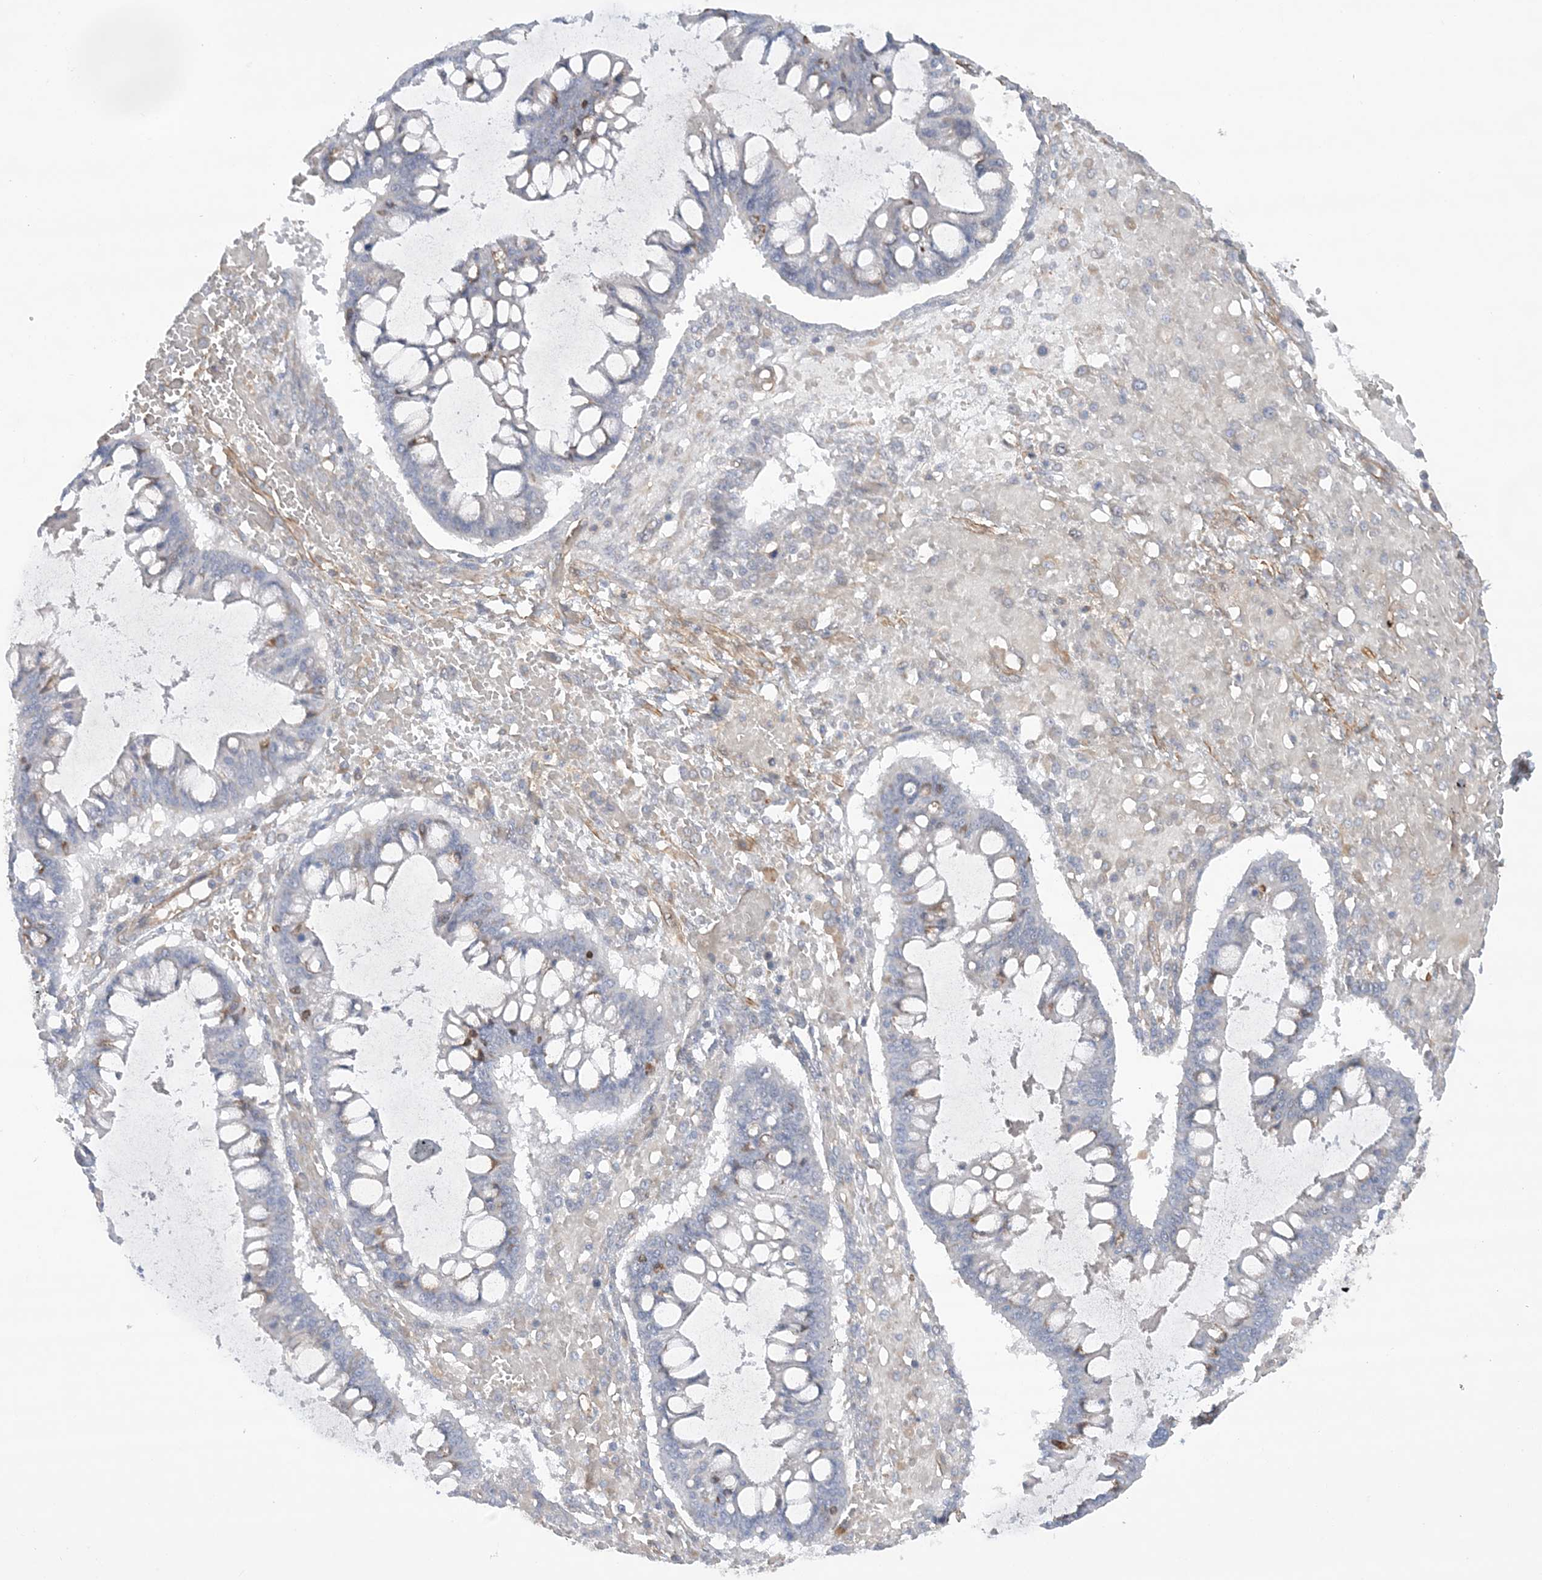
{"staining": {"intensity": "negative", "quantity": "none", "location": "none"}, "tissue": "ovarian cancer", "cell_type": "Tumor cells", "image_type": "cancer", "snomed": [{"axis": "morphology", "description": "Cystadenocarcinoma, mucinous, NOS"}, {"axis": "topography", "description": "Ovary"}], "caption": "Human ovarian mucinous cystadenocarcinoma stained for a protein using IHC displays no staining in tumor cells.", "gene": "ZNF821", "patient": {"sex": "female", "age": 73}}